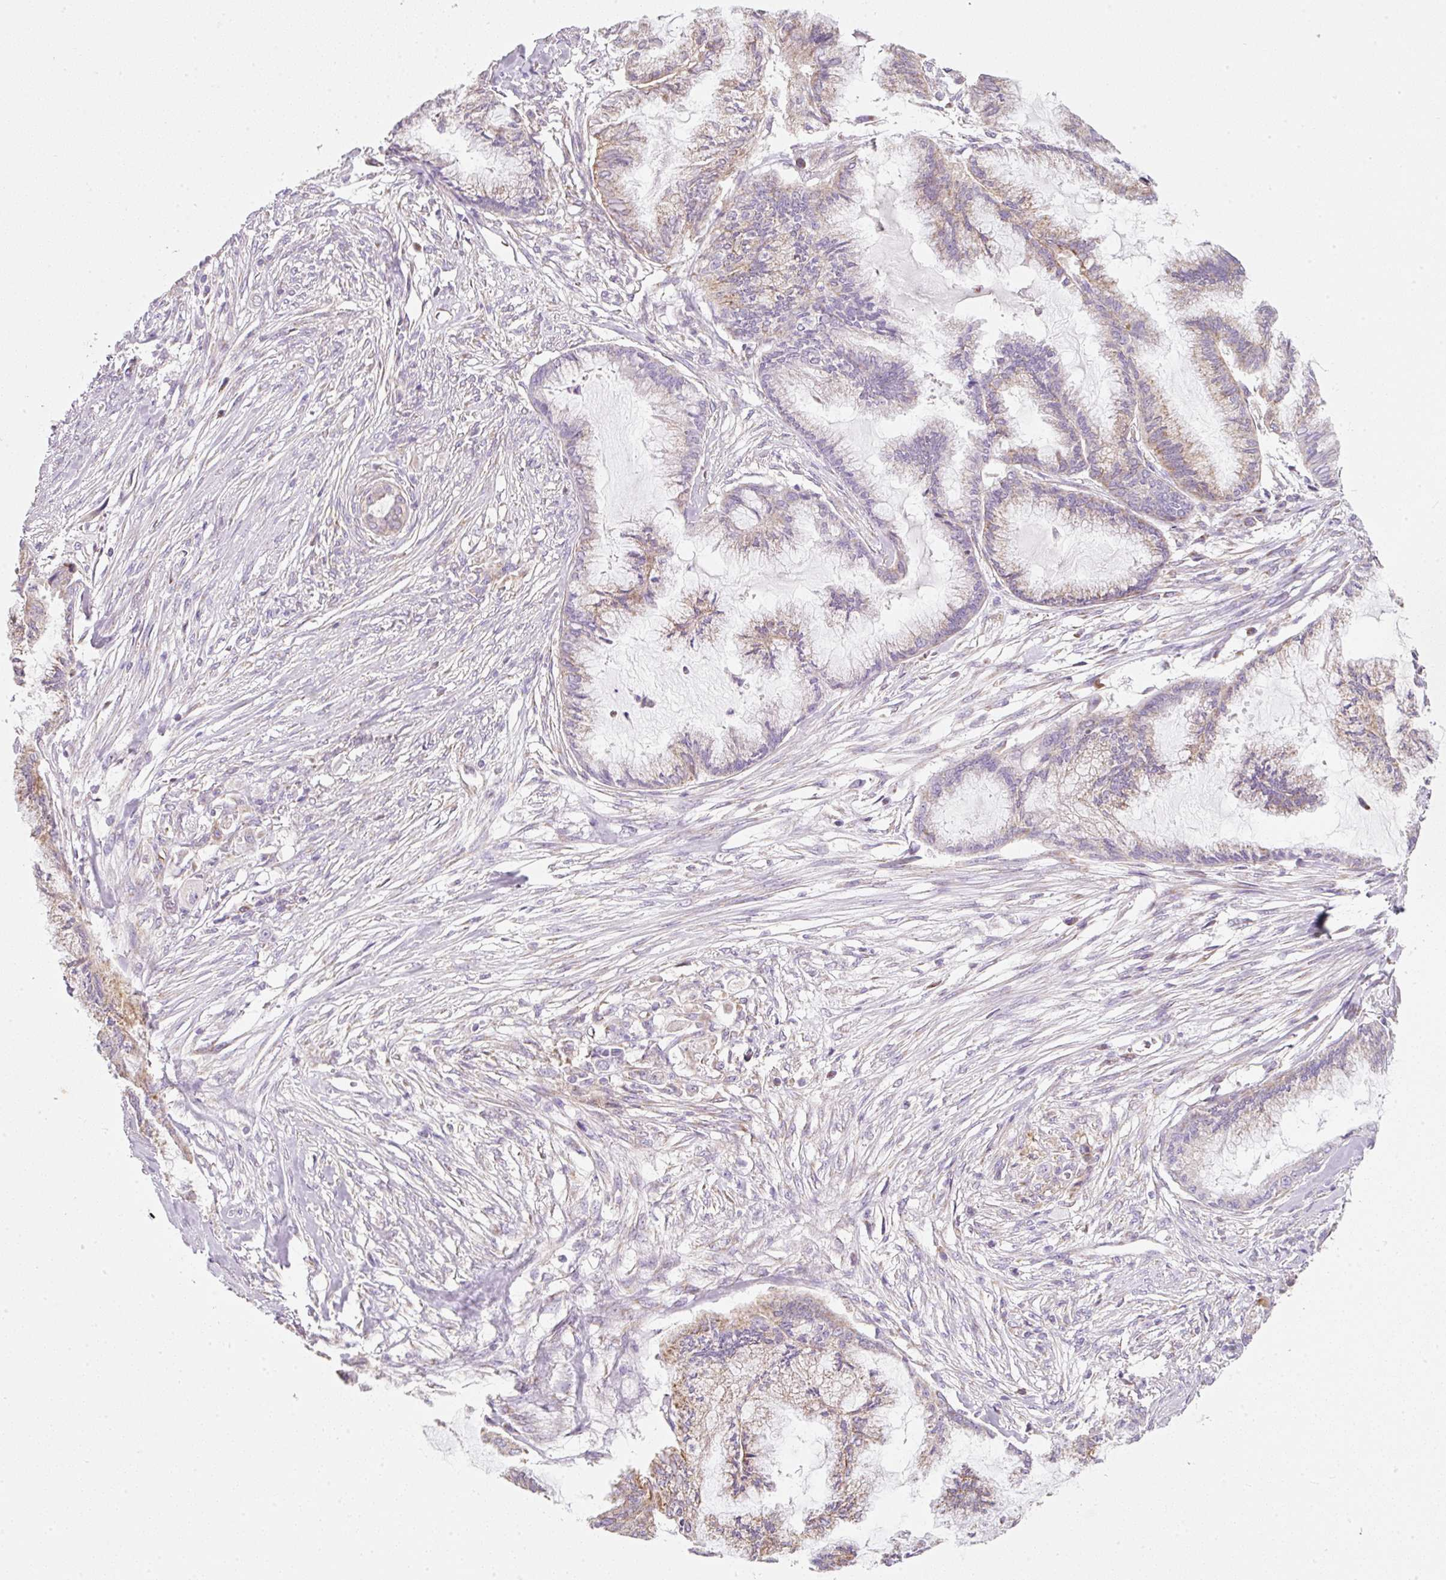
{"staining": {"intensity": "moderate", "quantity": "<25%", "location": "cytoplasmic/membranous"}, "tissue": "endometrial cancer", "cell_type": "Tumor cells", "image_type": "cancer", "snomed": [{"axis": "morphology", "description": "Adenocarcinoma, NOS"}, {"axis": "topography", "description": "Endometrium"}], "caption": "Protein expression analysis of adenocarcinoma (endometrial) shows moderate cytoplasmic/membranous expression in approximately <25% of tumor cells.", "gene": "NDUFA1", "patient": {"sex": "female", "age": 86}}